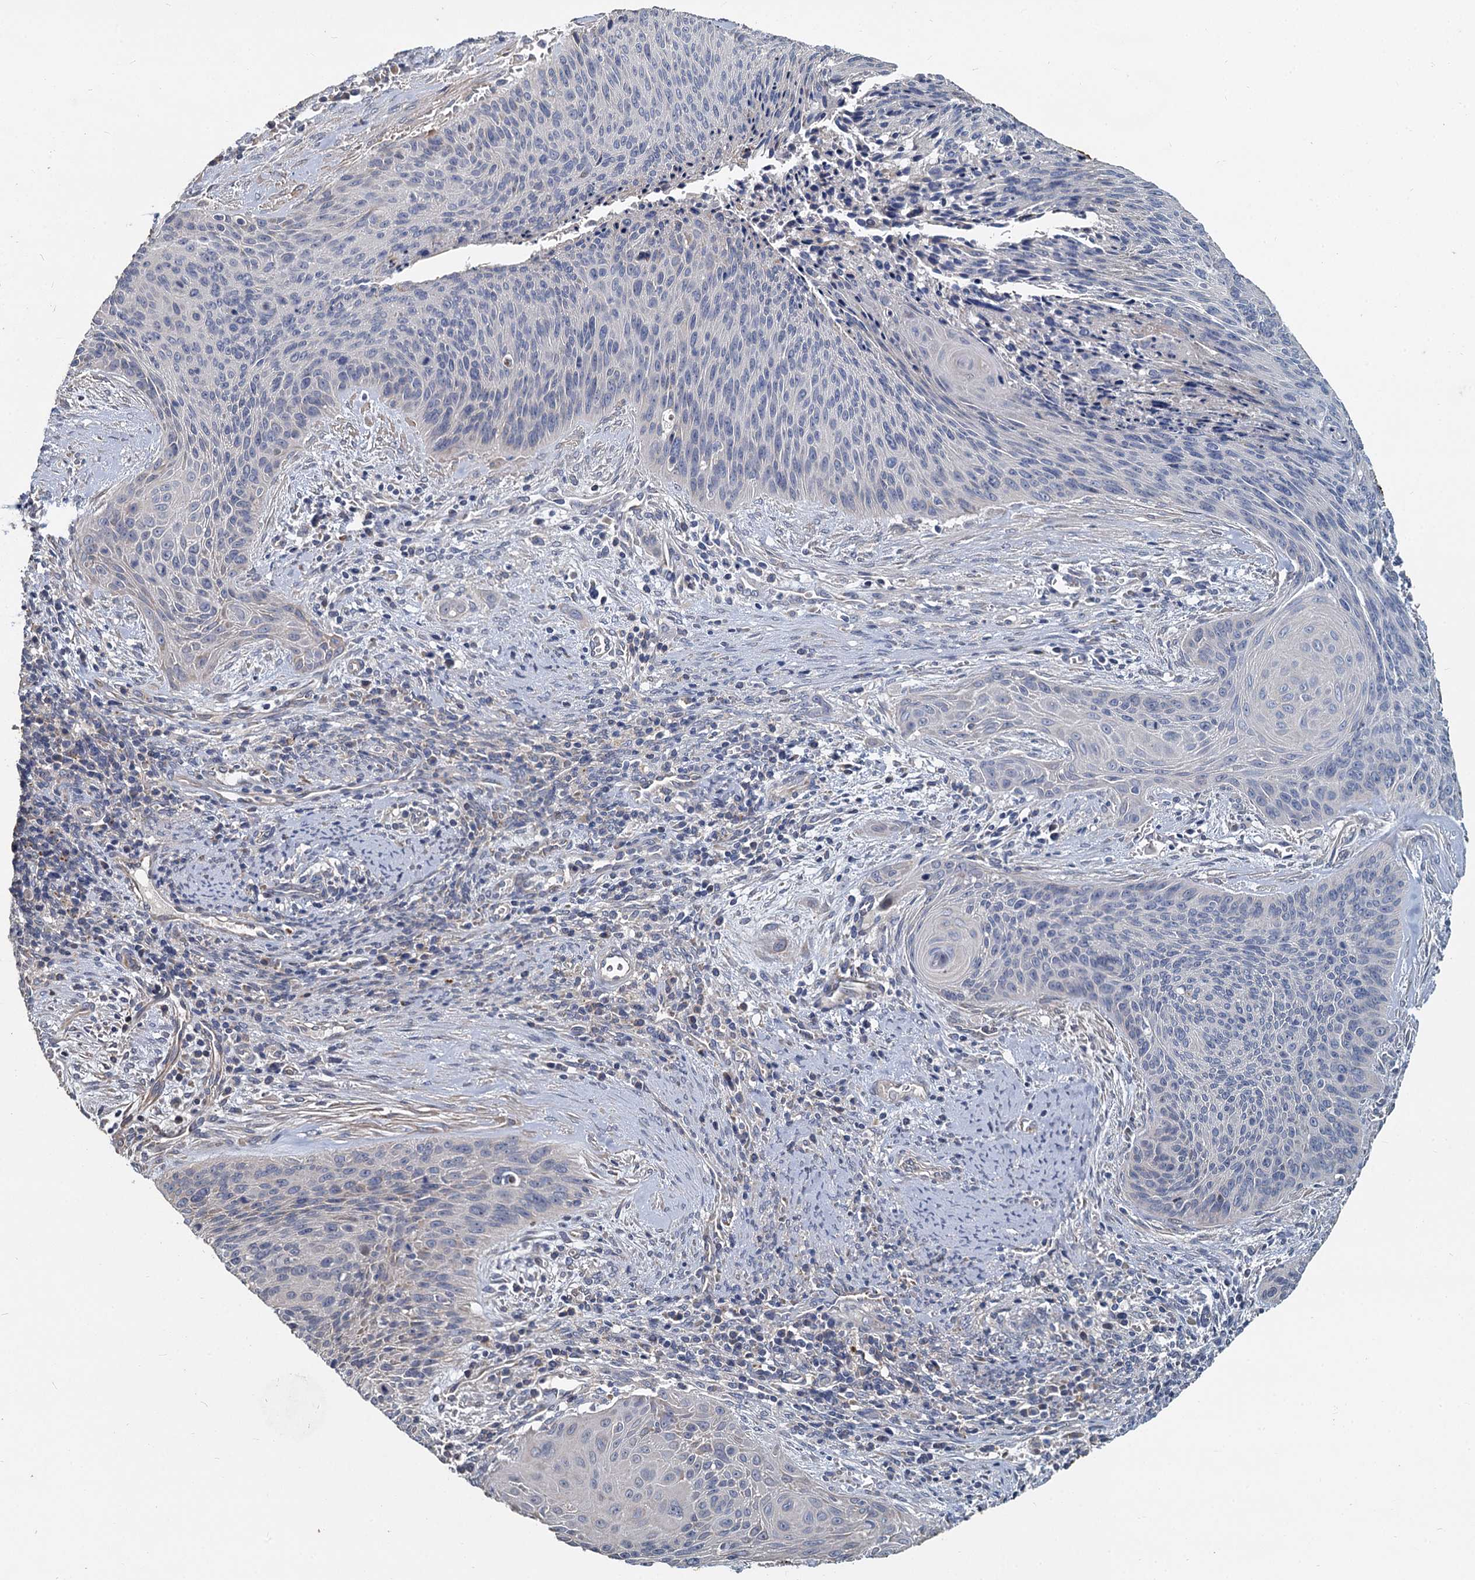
{"staining": {"intensity": "negative", "quantity": "none", "location": "none"}, "tissue": "cervical cancer", "cell_type": "Tumor cells", "image_type": "cancer", "snomed": [{"axis": "morphology", "description": "Squamous cell carcinoma, NOS"}, {"axis": "topography", "description": "Cervix"}], "caption": "This is an IHC image of human cervical cancer. There is no expression in tumor cells.", "gene": "TCTN2", "patient": {"sex": "female", "age": 55}}